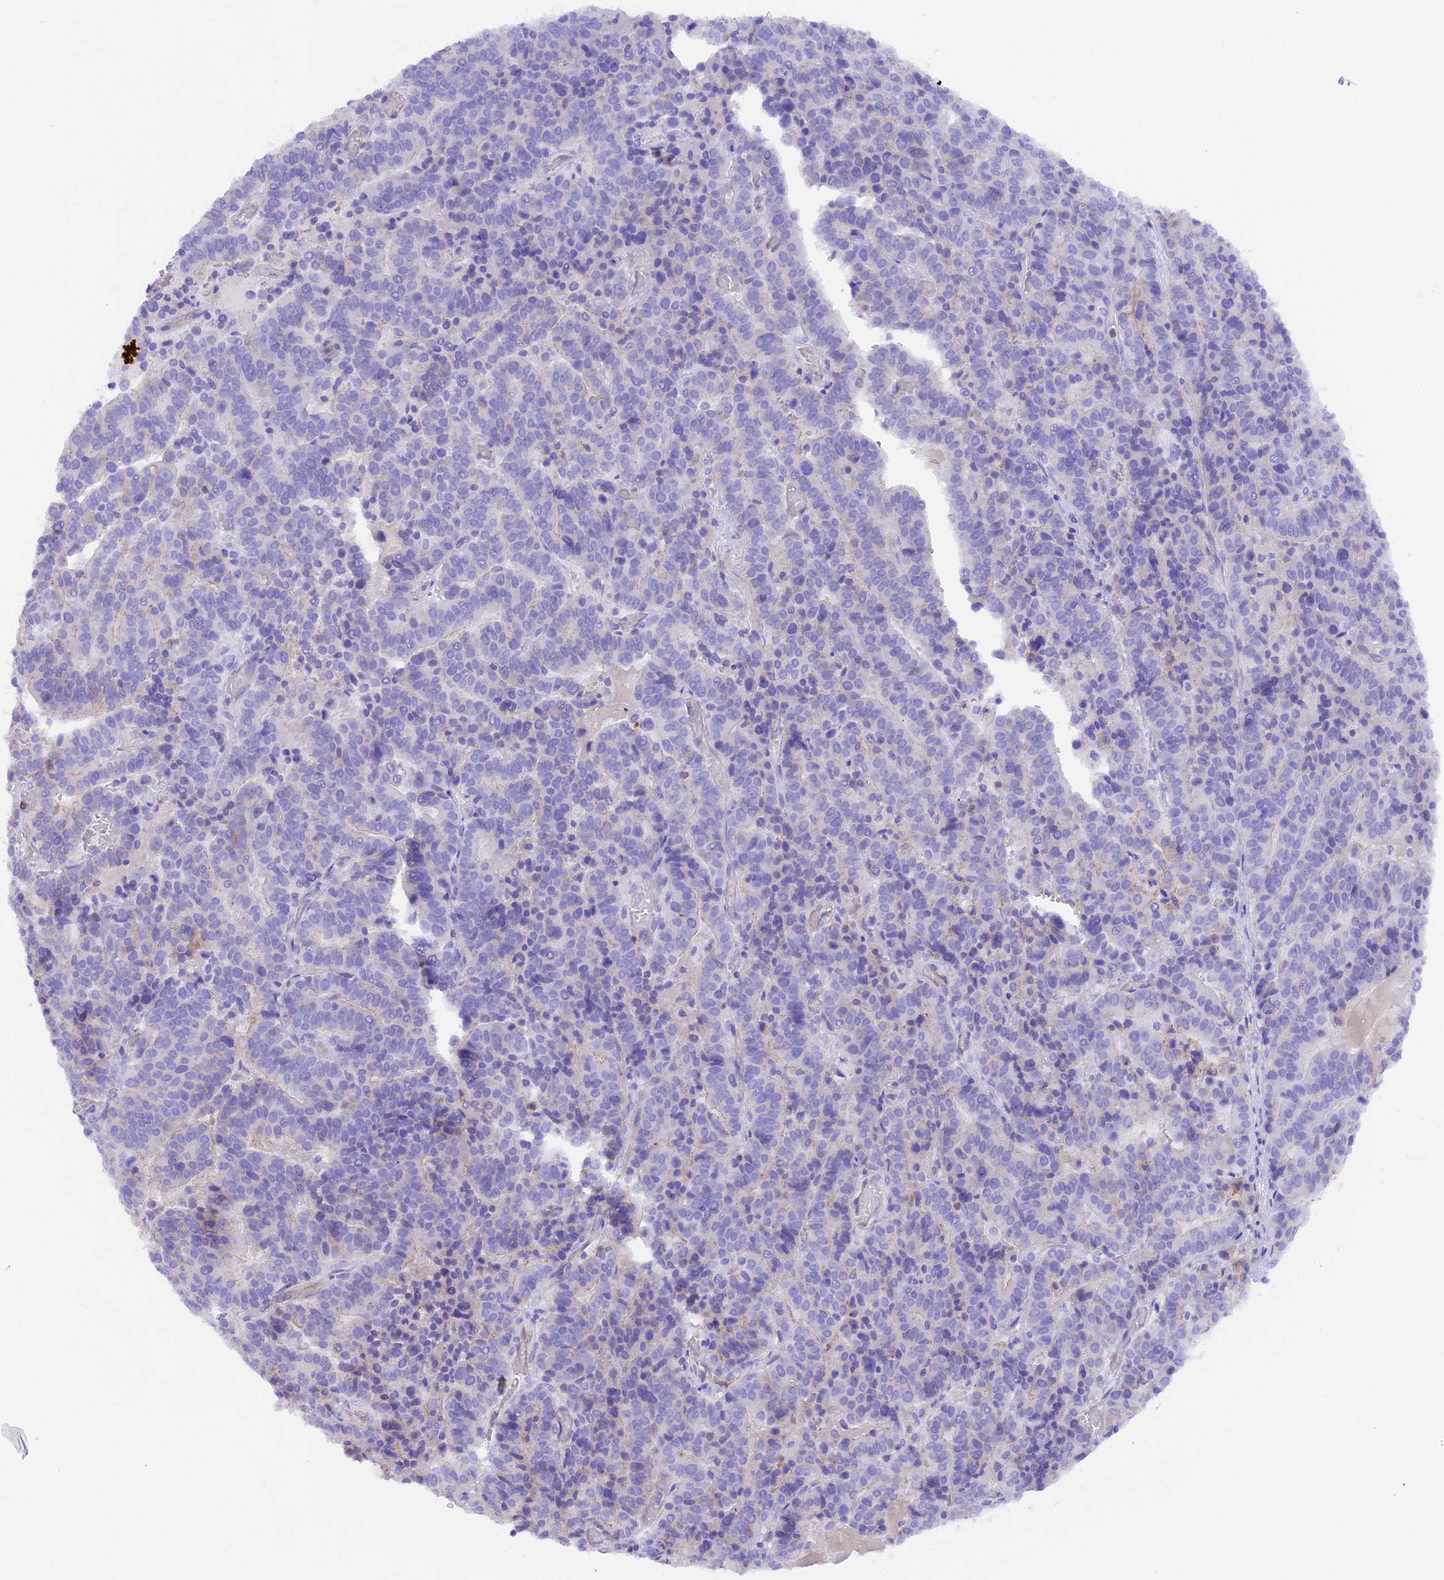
{"staining": {"intensity": "negative", "quantity": "none", "location": "none"}, "tissue": "stomach cancer", "cell_type": "Tumor cells", "image_type": "cancer", "snomed": [{"axis": "morphology", "description": "Adenocarcinoma, NOS"}, {"axis": "topography", "description": "Stomach"}], "caption": "Immunohistochemistry of human adenocarcinoma (stomach) demonstrates no expression in tumor cells. The staining is performed using DAB brown chromogen with nuclei counter-stained in using hematoxylin.", "gene": "FAM193A", "patient": {"sex": "male", "age": 48}}